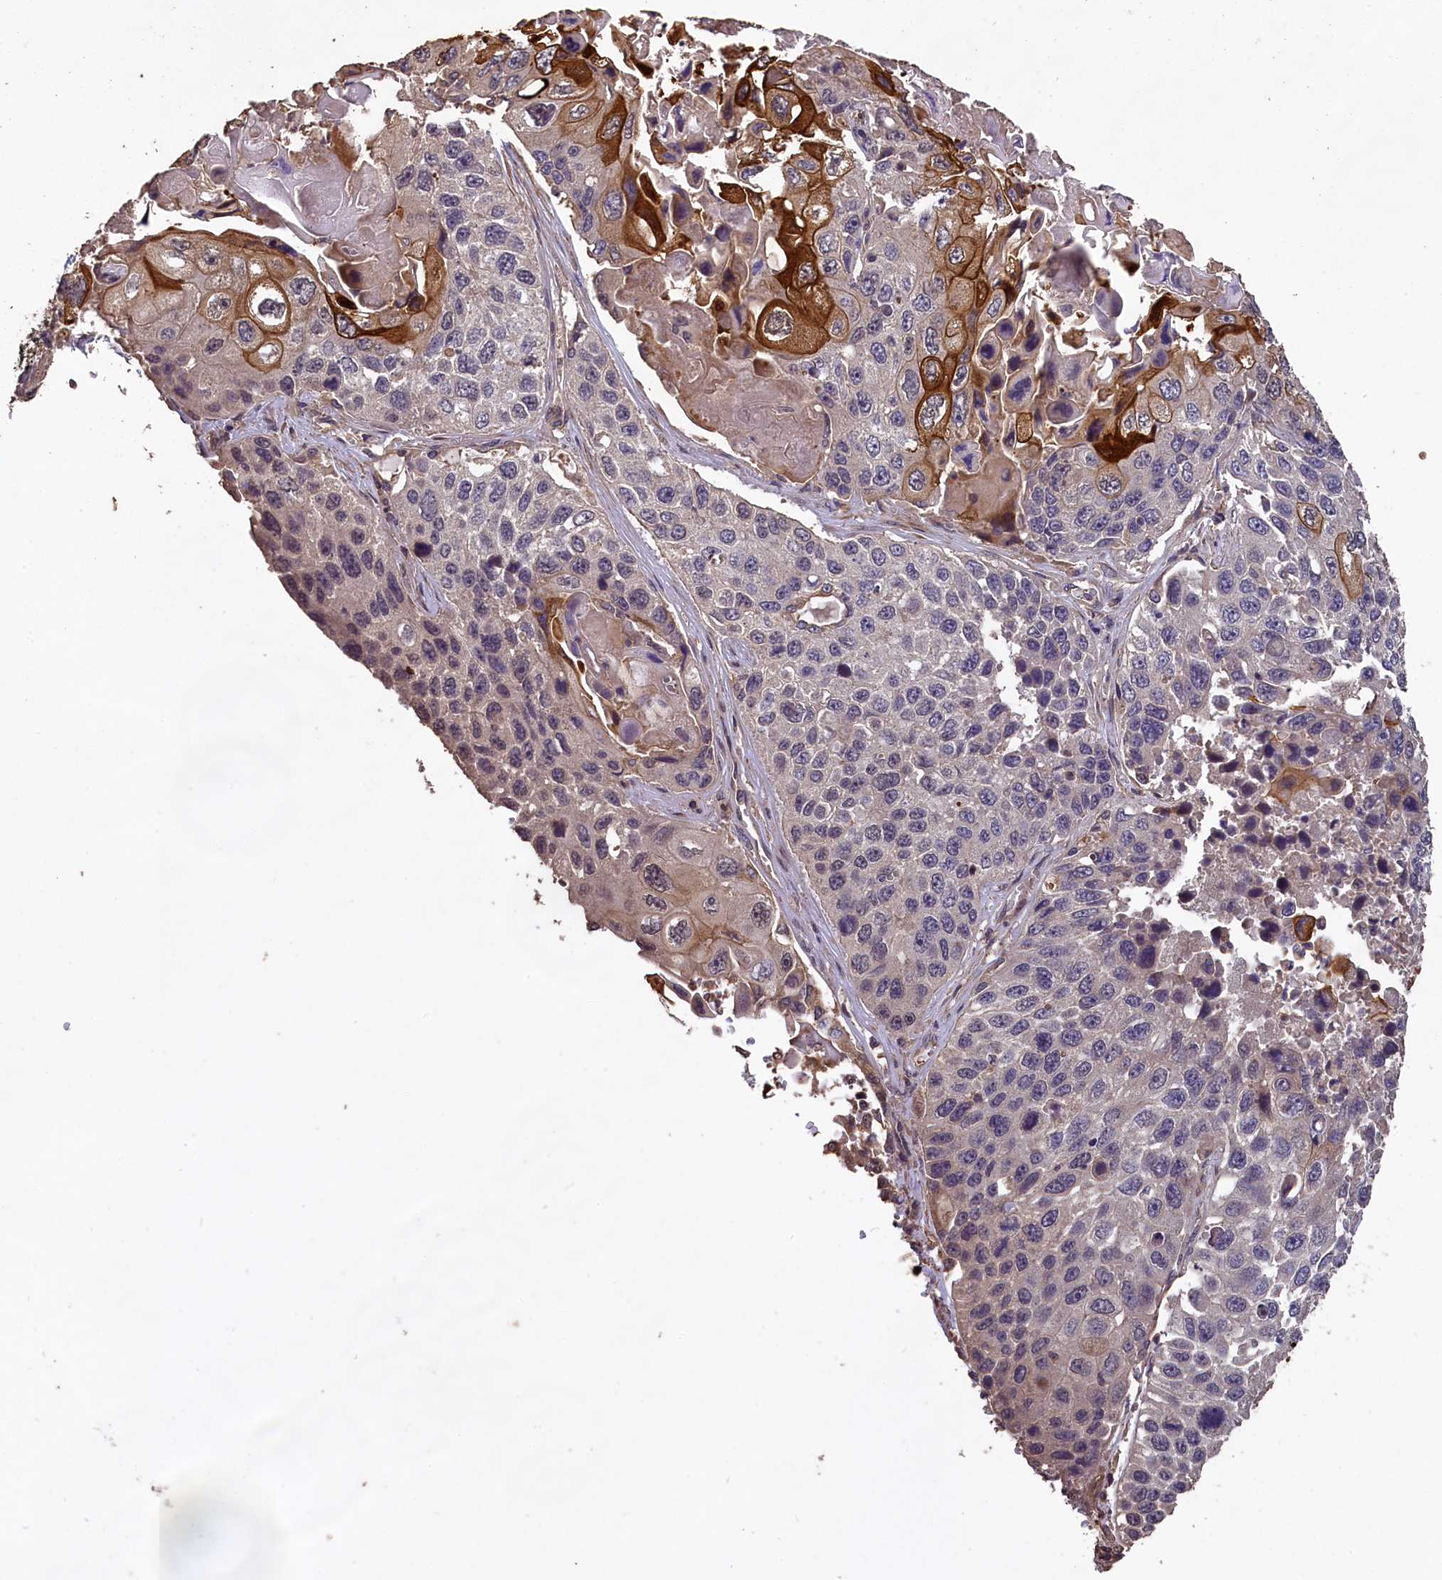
{"staining": {"intensity": "strong", "quantity": "<25%", "location": "cytoplasmic/membranous"}, "tissue": "lung cancer", "cell_type": "Tumor cells", "image_type": "cancer", "snomed": [{"axis": "morphology", "description": "Squamous cell carcinoma, NOS"}, {"axis": "topography", "description": "Lung"}], "caption": "There is medium levels of strong cytoplasmic/membranous positivity in tumor cells of squamous cell carcinoma (lung), as demonstrated by immunohistochemical staining (brown color).", "gene": "CHD9", "patient": {"sex": "male", "age": 61}}